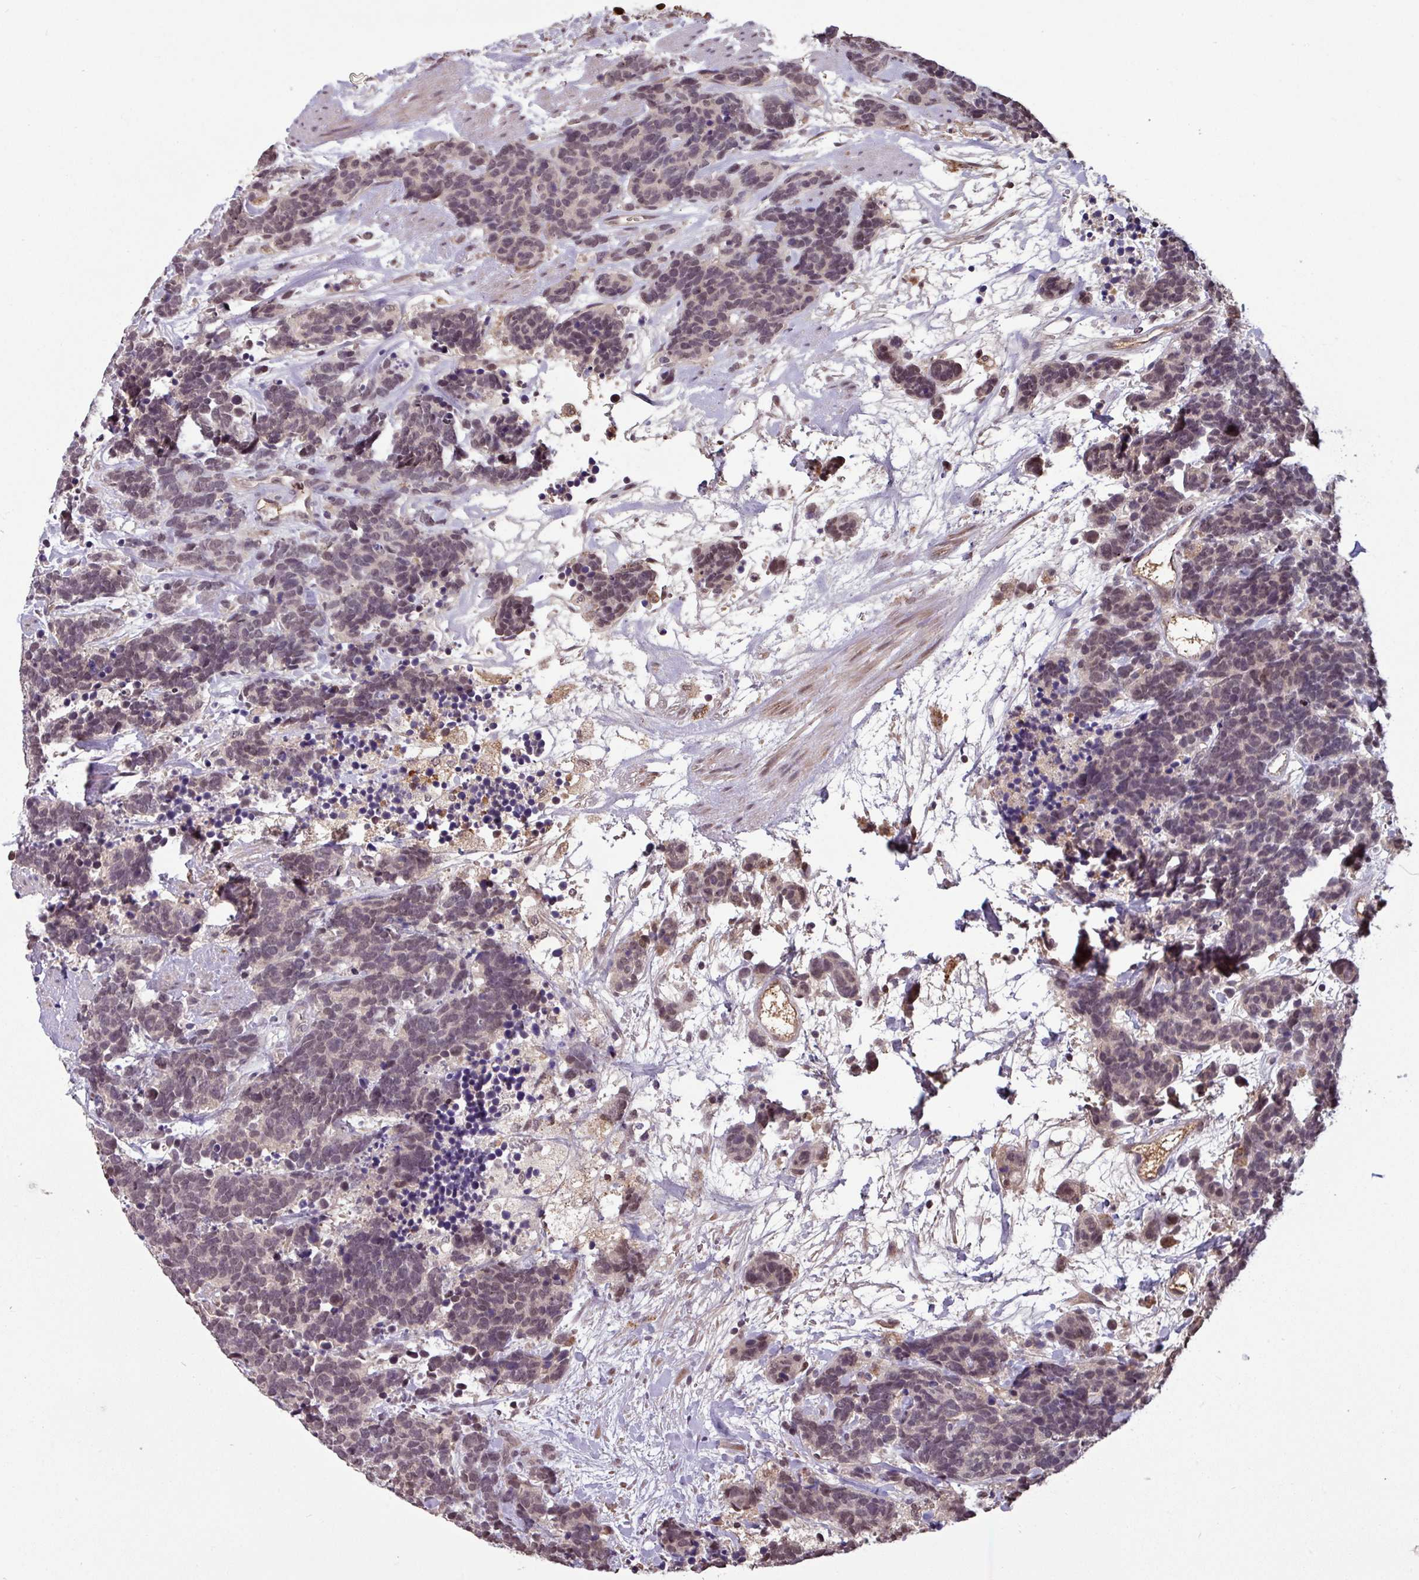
{"staining": {"intensity": "weak", "quantity": "<25%", "location": "nuclear"}, "tissue": "carcinoid", "cell_type": "Tumor cells", "image_type": "cancer", "snomed": [{"axis": "morphology", "description": "Carcinoma, NOS"}, {"axis": "morphology", "description": "Carcinoid, malignant, NOS"}, {"axis": "topography", "description": "Prostate"}], "caption": "Histopathology image shows no protein positivity in tumor cells of carcinoid tissue.", "gene": "NOB1", "patient": {"sex": "male", "age": 57}}